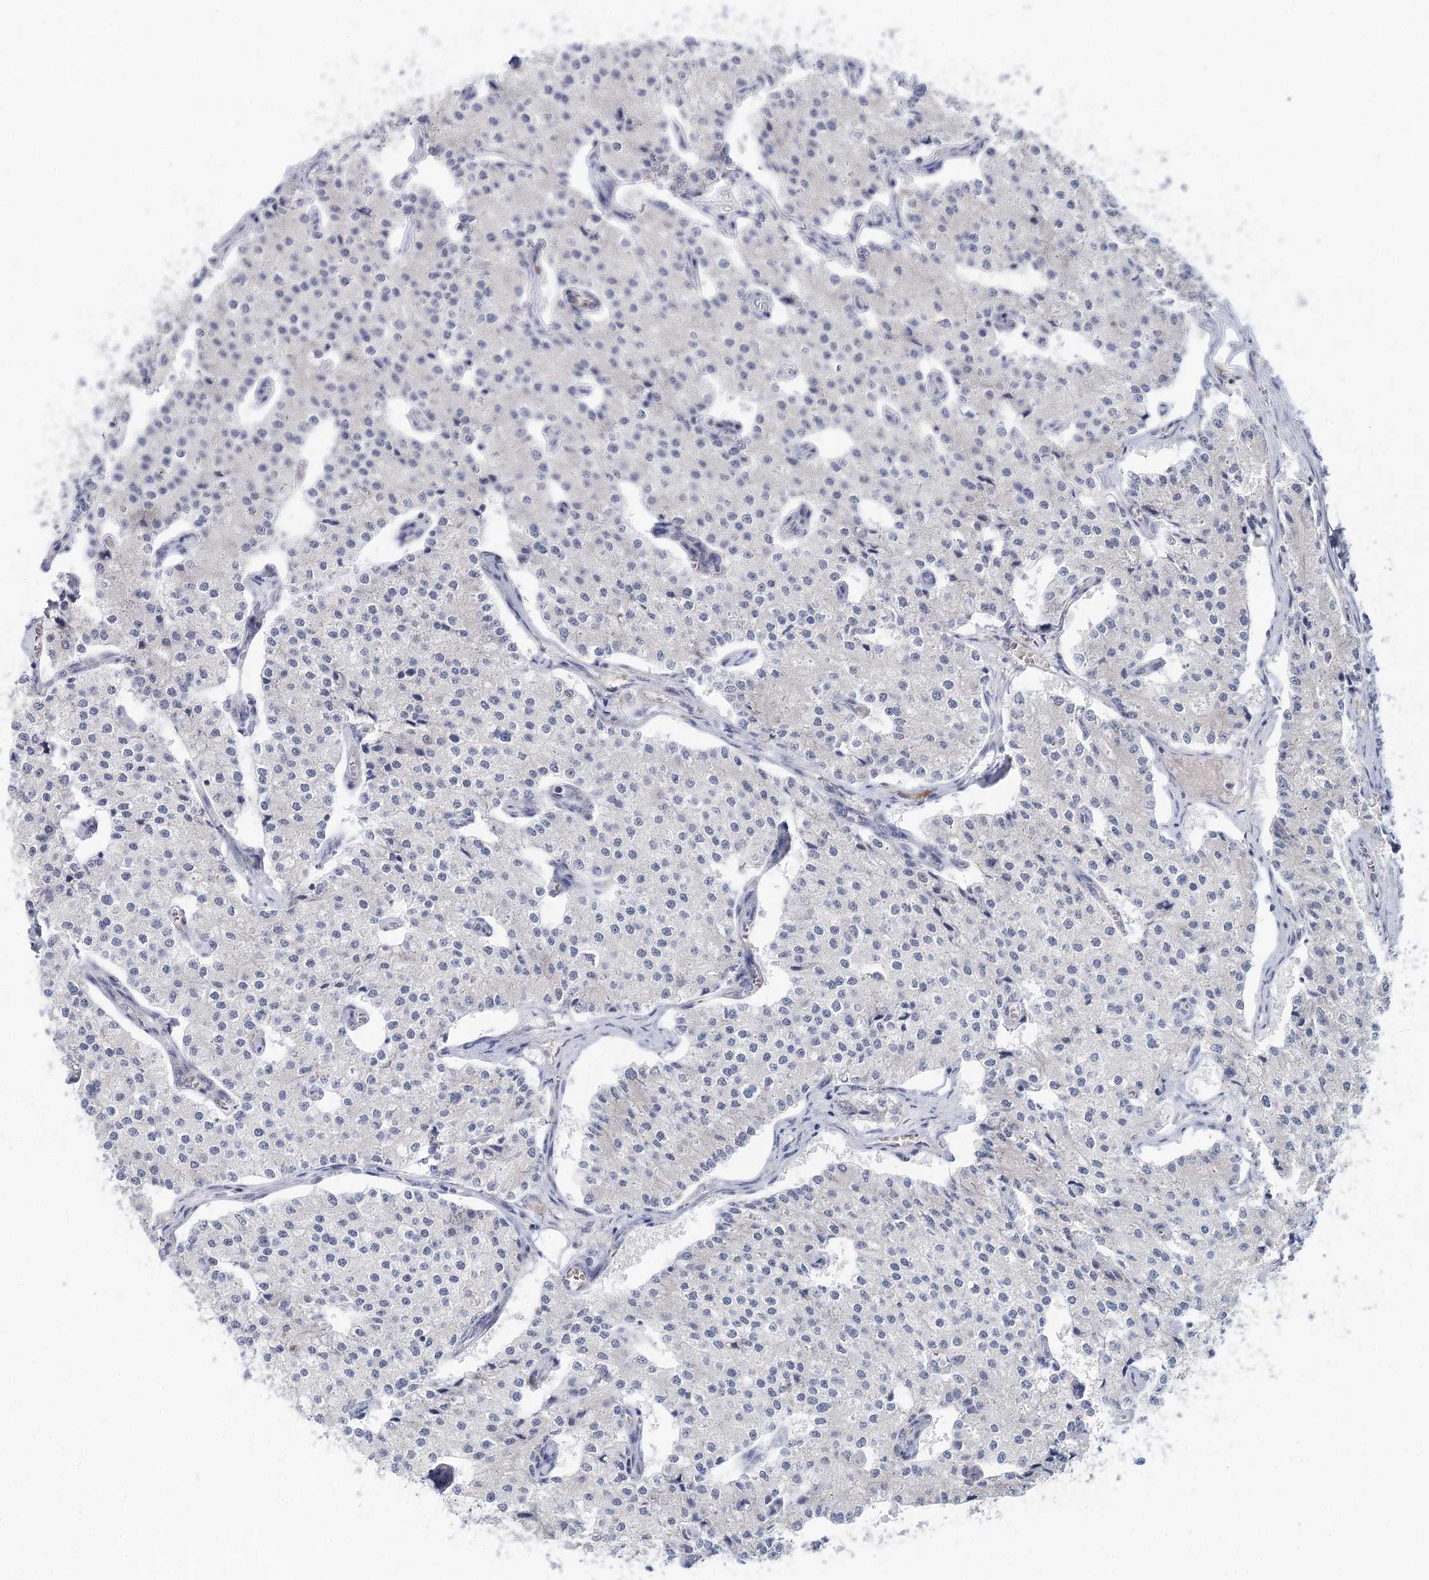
{"staining": {"intensity": "negative", "quantity": "none", "location": "none"}, "tissue": "carcinoid", "cell_type": "Tumor cells", "image_type": "cancer", "snomed": [{"axis": "morphology", "description": "Carcinoid, malignant, NOS"}, {"axis": "topography", "description": "Colon"}], "caption": "Immunohistochemical staining of human carcinoid demonstrates no significant positivity in tumor cells. (DAB (3,3'-diaminobenzidine) IHC, high magnification).", "gene": "BLTP1", "patient": {"sex": "female", "age": 52}}